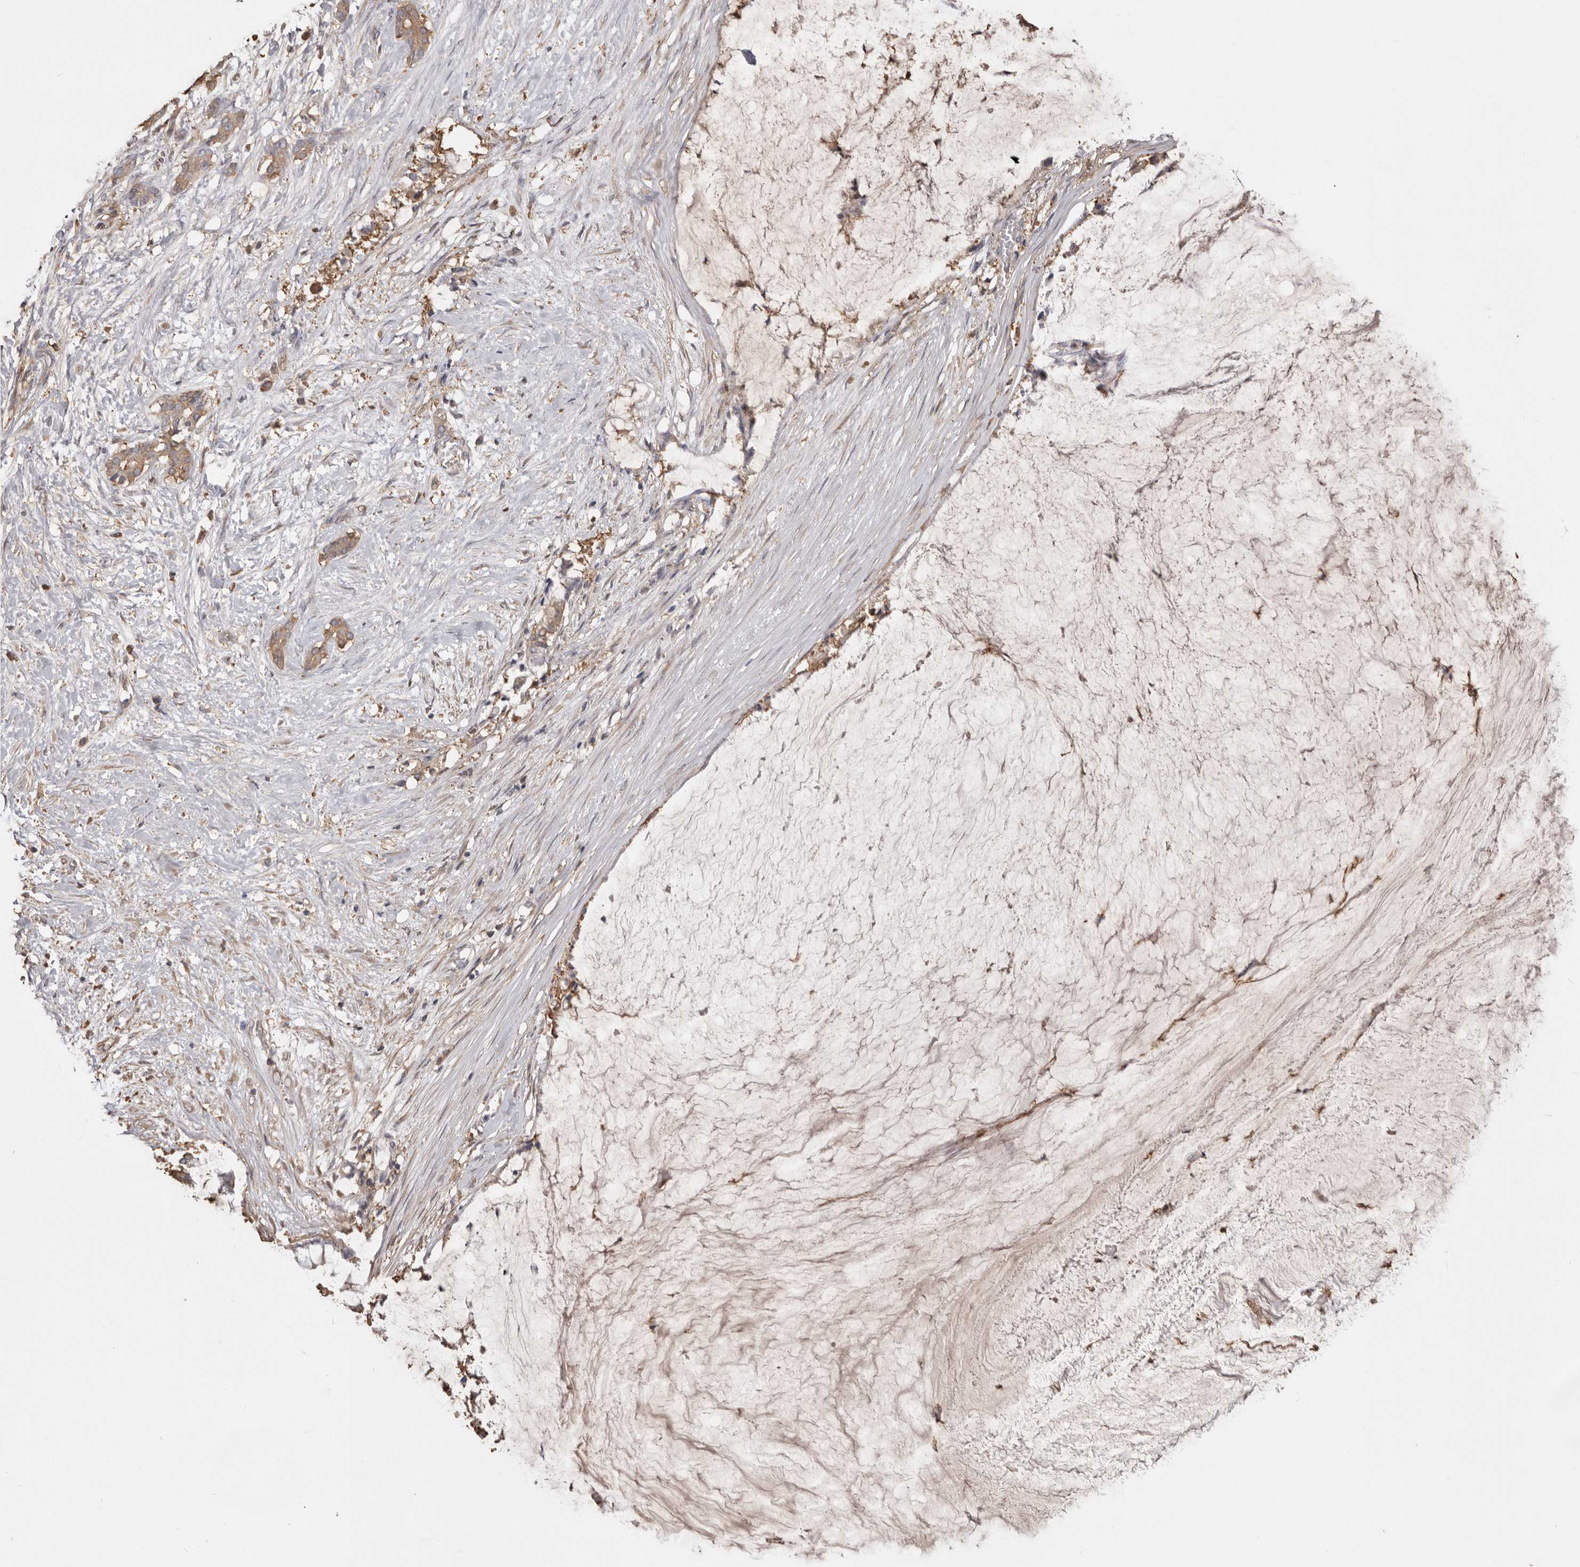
{"staining": {"intensity": "weak", "quantity": ">75%", "location": "cytoplasmic/membranous"}, "tissue": "pancreatic cancer", "cell_type": "Tumor cells", "image_type": "cancer", "snomed": [{"axis": "morphology", "description": "Adenocarcinoma, NOS"}, {"axis": "topography", "description": "Pancreas"}], "caption": "Immunohistochemical staining of pancreatic adenocarcinoma demonstrates low levels of weak cytoplasmic/membranous positivity in about >75% of tumor cells.", "gene": "PKM", "patient": {"sex": "male", "age": 41}}